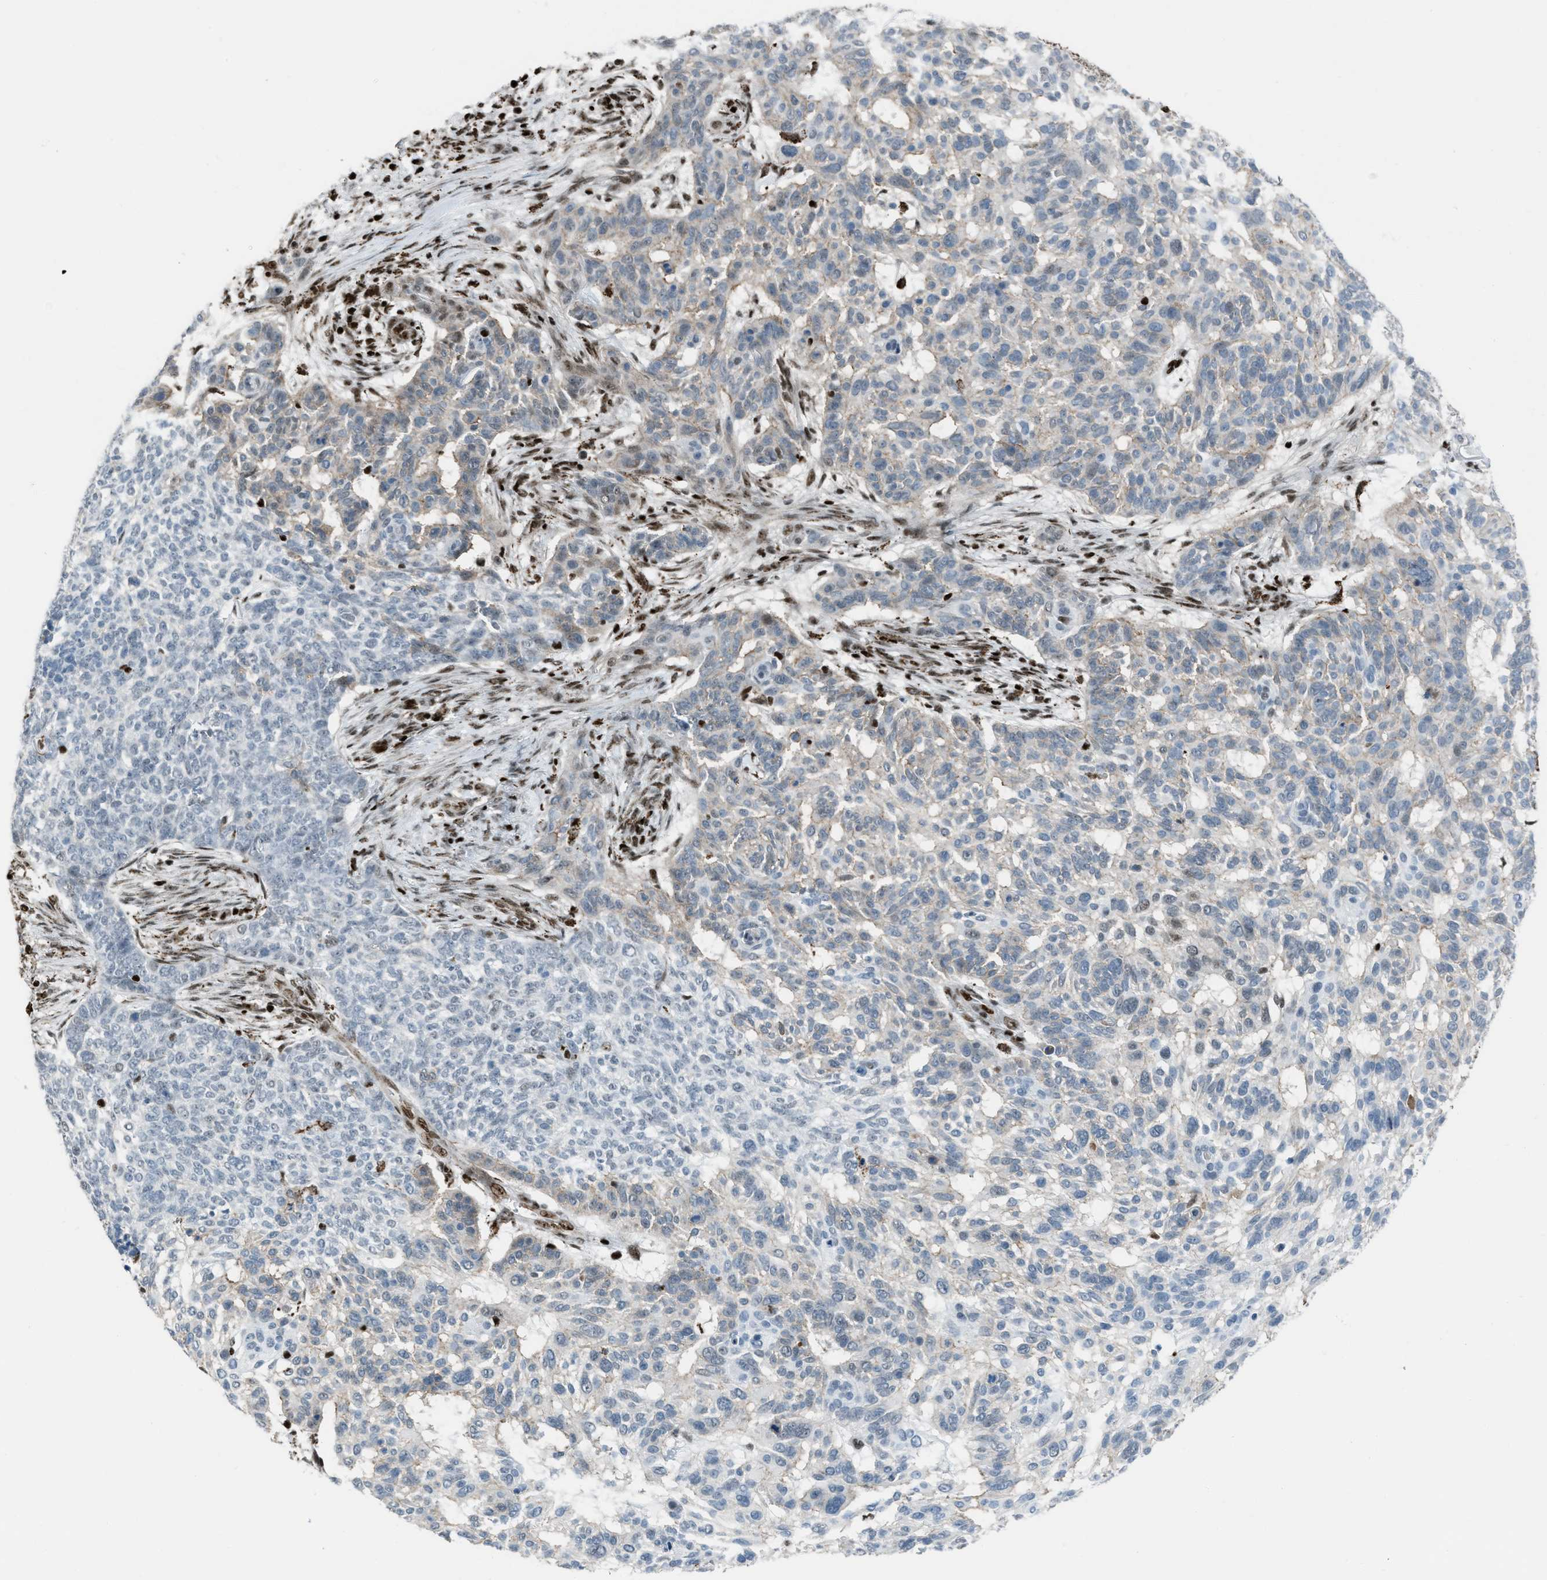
{"staining": {"intensity": "weak", "quantity": "25%-75%", "location": "cytoplasmic/membranous"}, "tissue": "skin cancer", "cell_type": "Tumor cells", "image_type": "cancer", "snomed": [{"axis": "morphology", "description": "Basal cell carcinoma"}, {"axis": "topography", "description": "Skin"}], "caption": "Protein positivity by immunohistochemistry reveals weak cytoplasmic/membranous expression in about 25%-75% of tumor cells in skin cancer (basal cell carcinoma).", "gene": "SLFN5", "patient": {"sex": "male", "age": 85}}